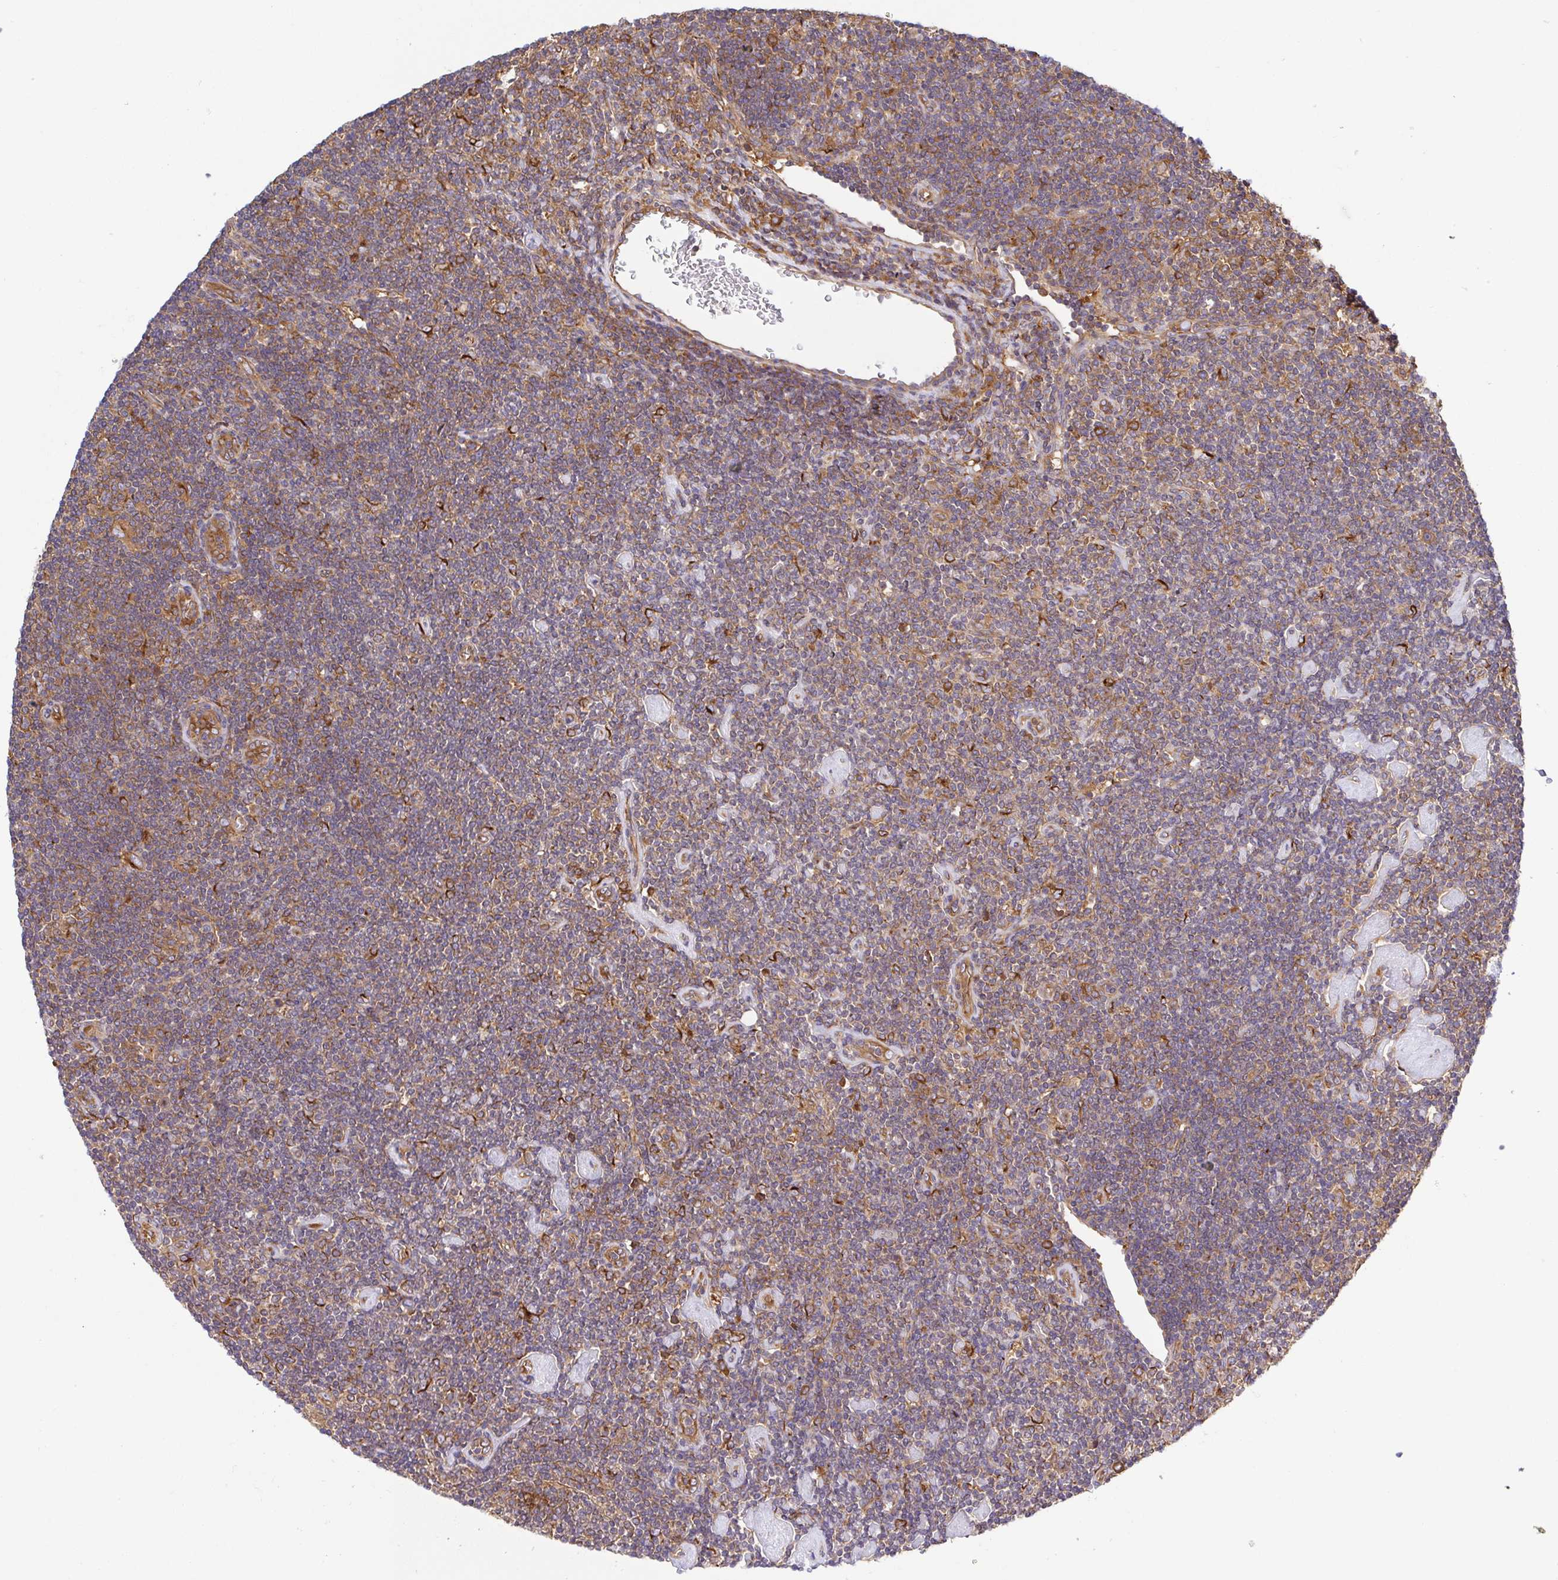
{"staining": {"intensity": "moderate", "quantity": ">75%", "location": "cytoplasmic/membranous"}, "tissue": "lymphoma", "cell_type": "Tumor cells", "image_type": "cancer", "snomed": [{"axis": "morphology", "description": "Hodgkin's disease, NOS"}, {"axis": "topography", "description": "Lymph node"}], "caption": "An immunohistochemistry (IHC) image of neoplastic tissue is shown. Protein staining in brown shows moderate cytoplasmic/membranous positivity in lymphoma within tumor cells.", "gene": "KIF5B", "patient": {"sex": "male", "age": 40}}